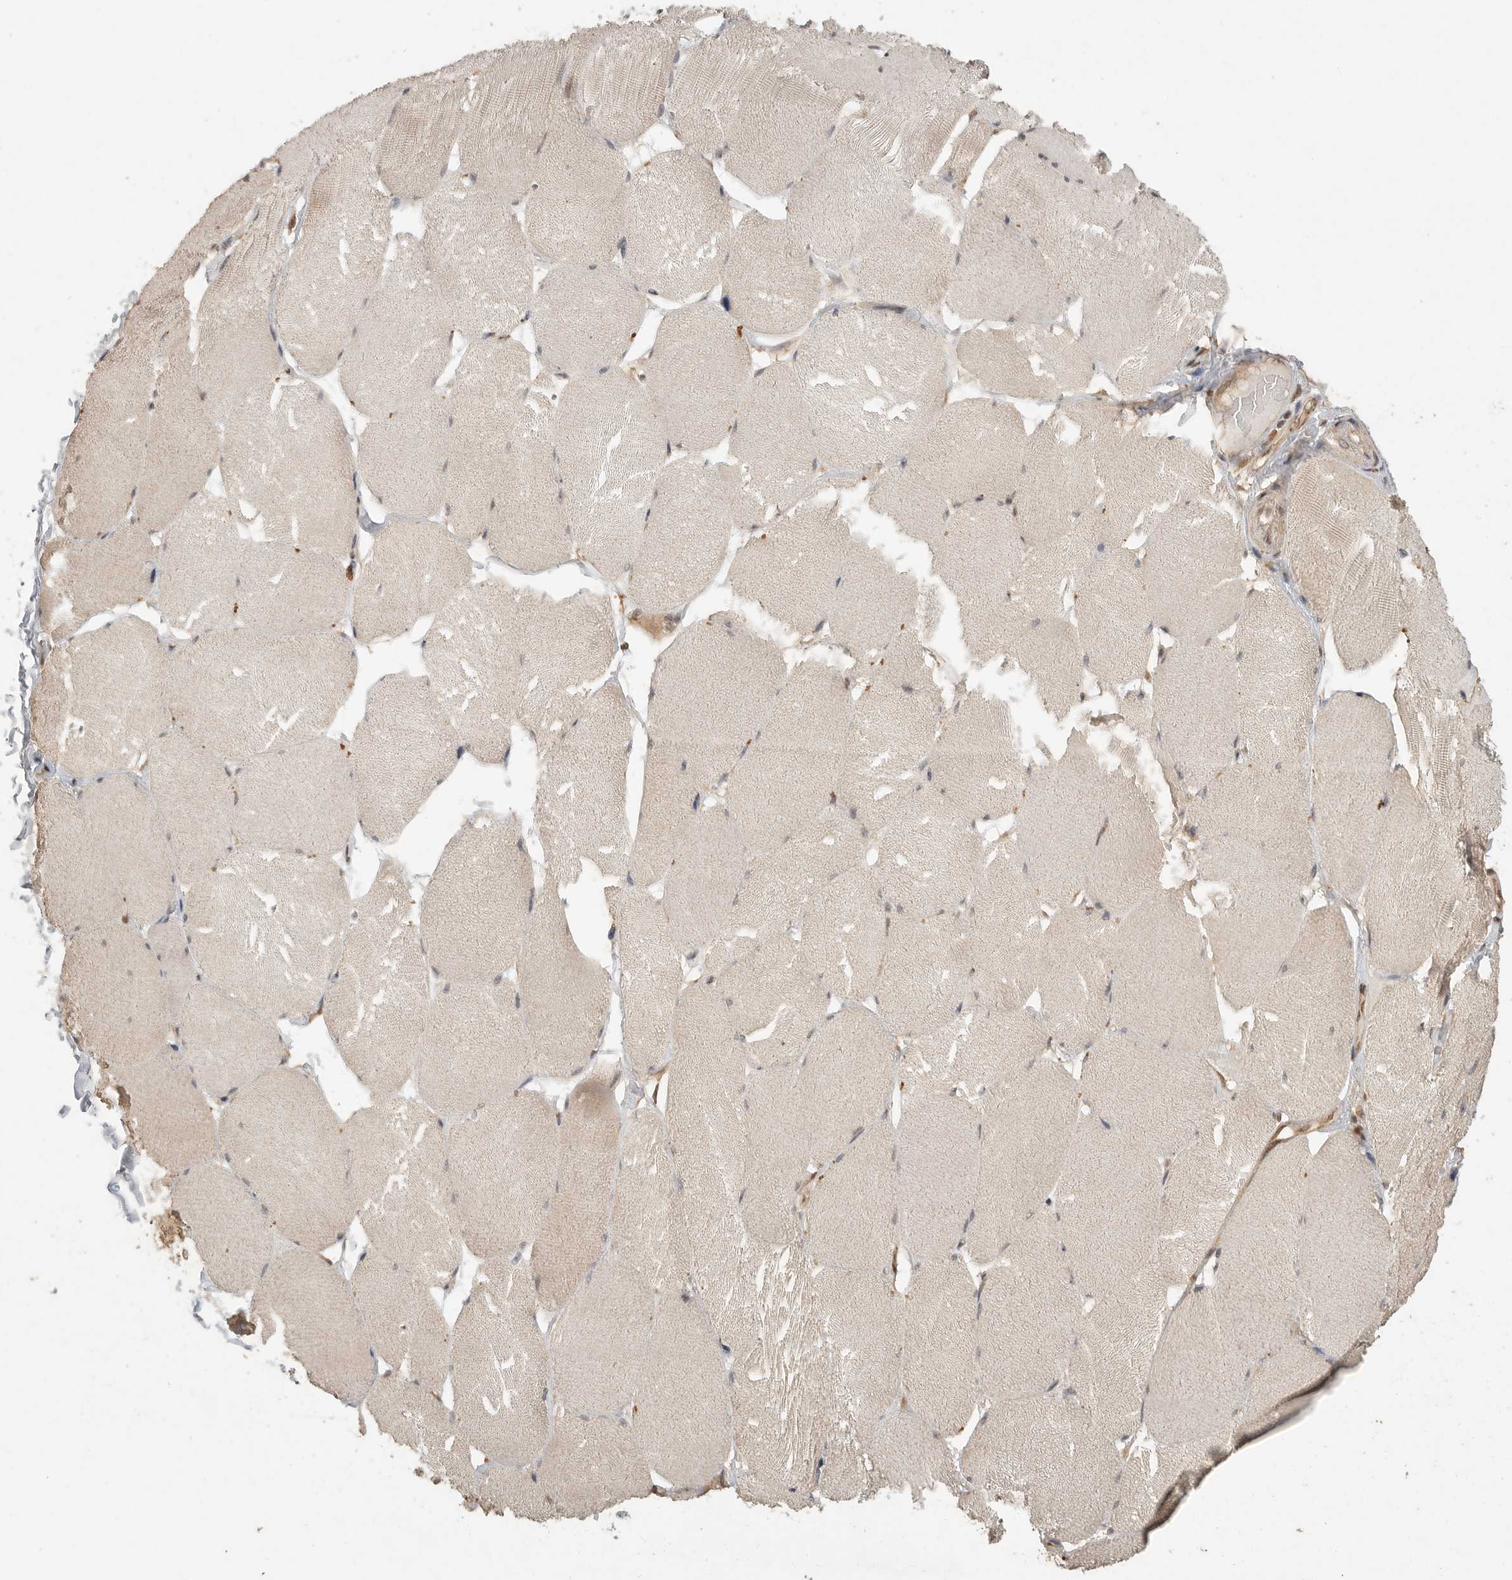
{"staining": {"intensity": "weak", "quantity": "<25%", "location": "cytoplasmic/membranous"}, "tissue": "skeletal muscle", "cell_type": "Myocytes", "image_type": "normal", "snomed": [{"axis": "morphology", "description": "Normal tissue, NOS"}, {"axis": "topography", "description": "Skin"}, {"axis": "topography", "description": "Skeletal muscle"}], "caption": "IHC of benign human skeletal muscle demonstrates no staining in myocytes.", "gene": "DFFA", "patient": {"sex": "male", "age": 83}}